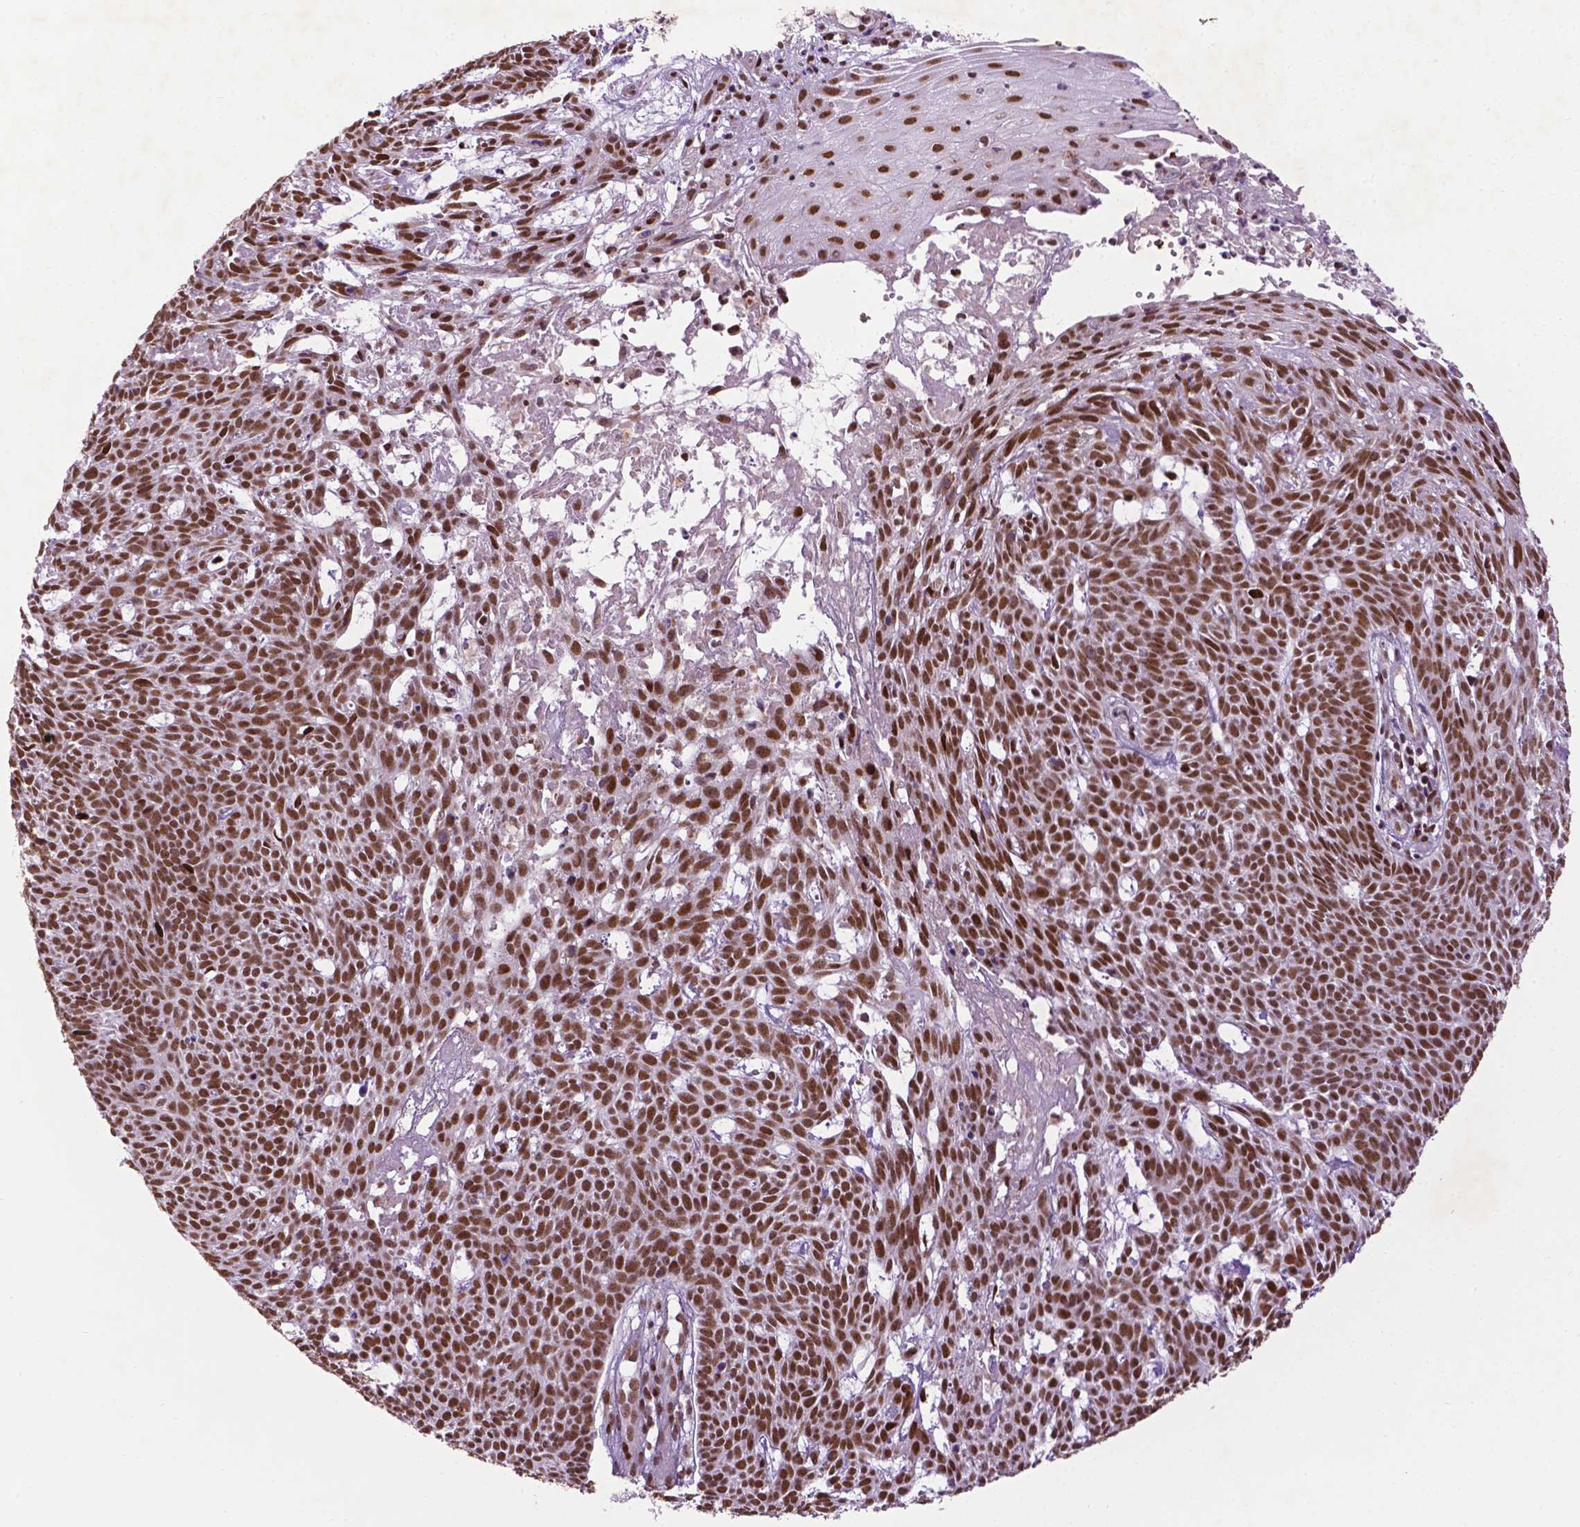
{"staining": {"intensity": "strong", "quantity": ">75%", "location": "nuclear"}, "tissue": "skin cancer", "cell_type": "Tumor cells", "image_type": "cancer", "snomed": [{"axis": "morphology", "description": "Basal cell carcinoma"}, {"axis": "topography", "description": "Skin"}], "caption": "Strong nuclear expression for a protein is identified in approximately >75% of tumor cells of skin cancer using immunohistochemistry (IHC).", "gene": "ZNF41", "patient": {"sex": "male", "age": 59}}